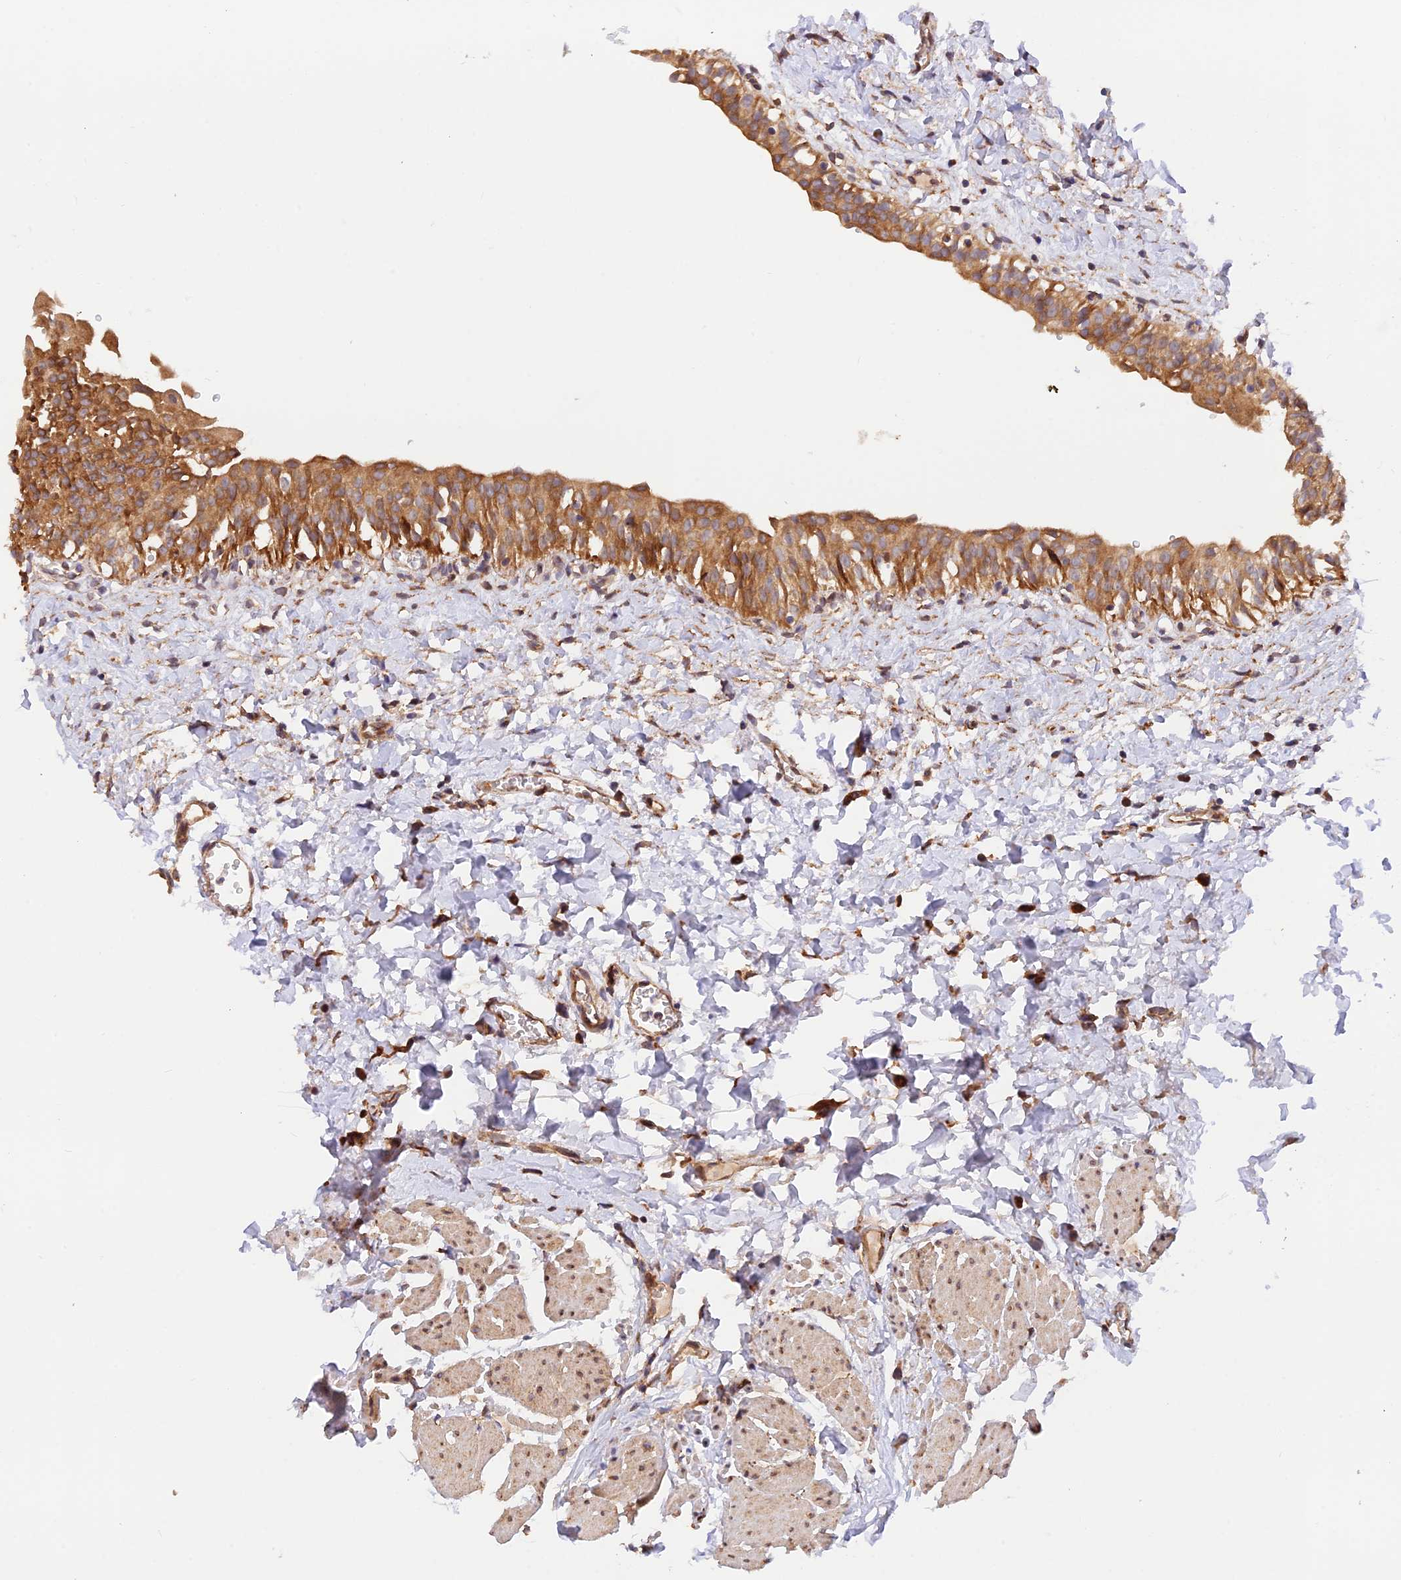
{"staining": {"intensity": "moderate", "quantity": ">75%", "location": "cytoplasmic/membranous"}, "tissue": "urinary bladder", "cell_type": "Urothelial cells", "image_type": "normal", "snomed": [{"axis": "morphology", "description": "Normal tissue, NOS"}, {"axis": "topography", "description": "Urinary bladder"}], "caption": "The photomicrograph displays a brown stain indicating the presence of a protein in the cytoplasmic/membranous of urothelial cells in urinary bladder.", "gene": "RPL5", "patient": {"sex": "male", "age": 51}}